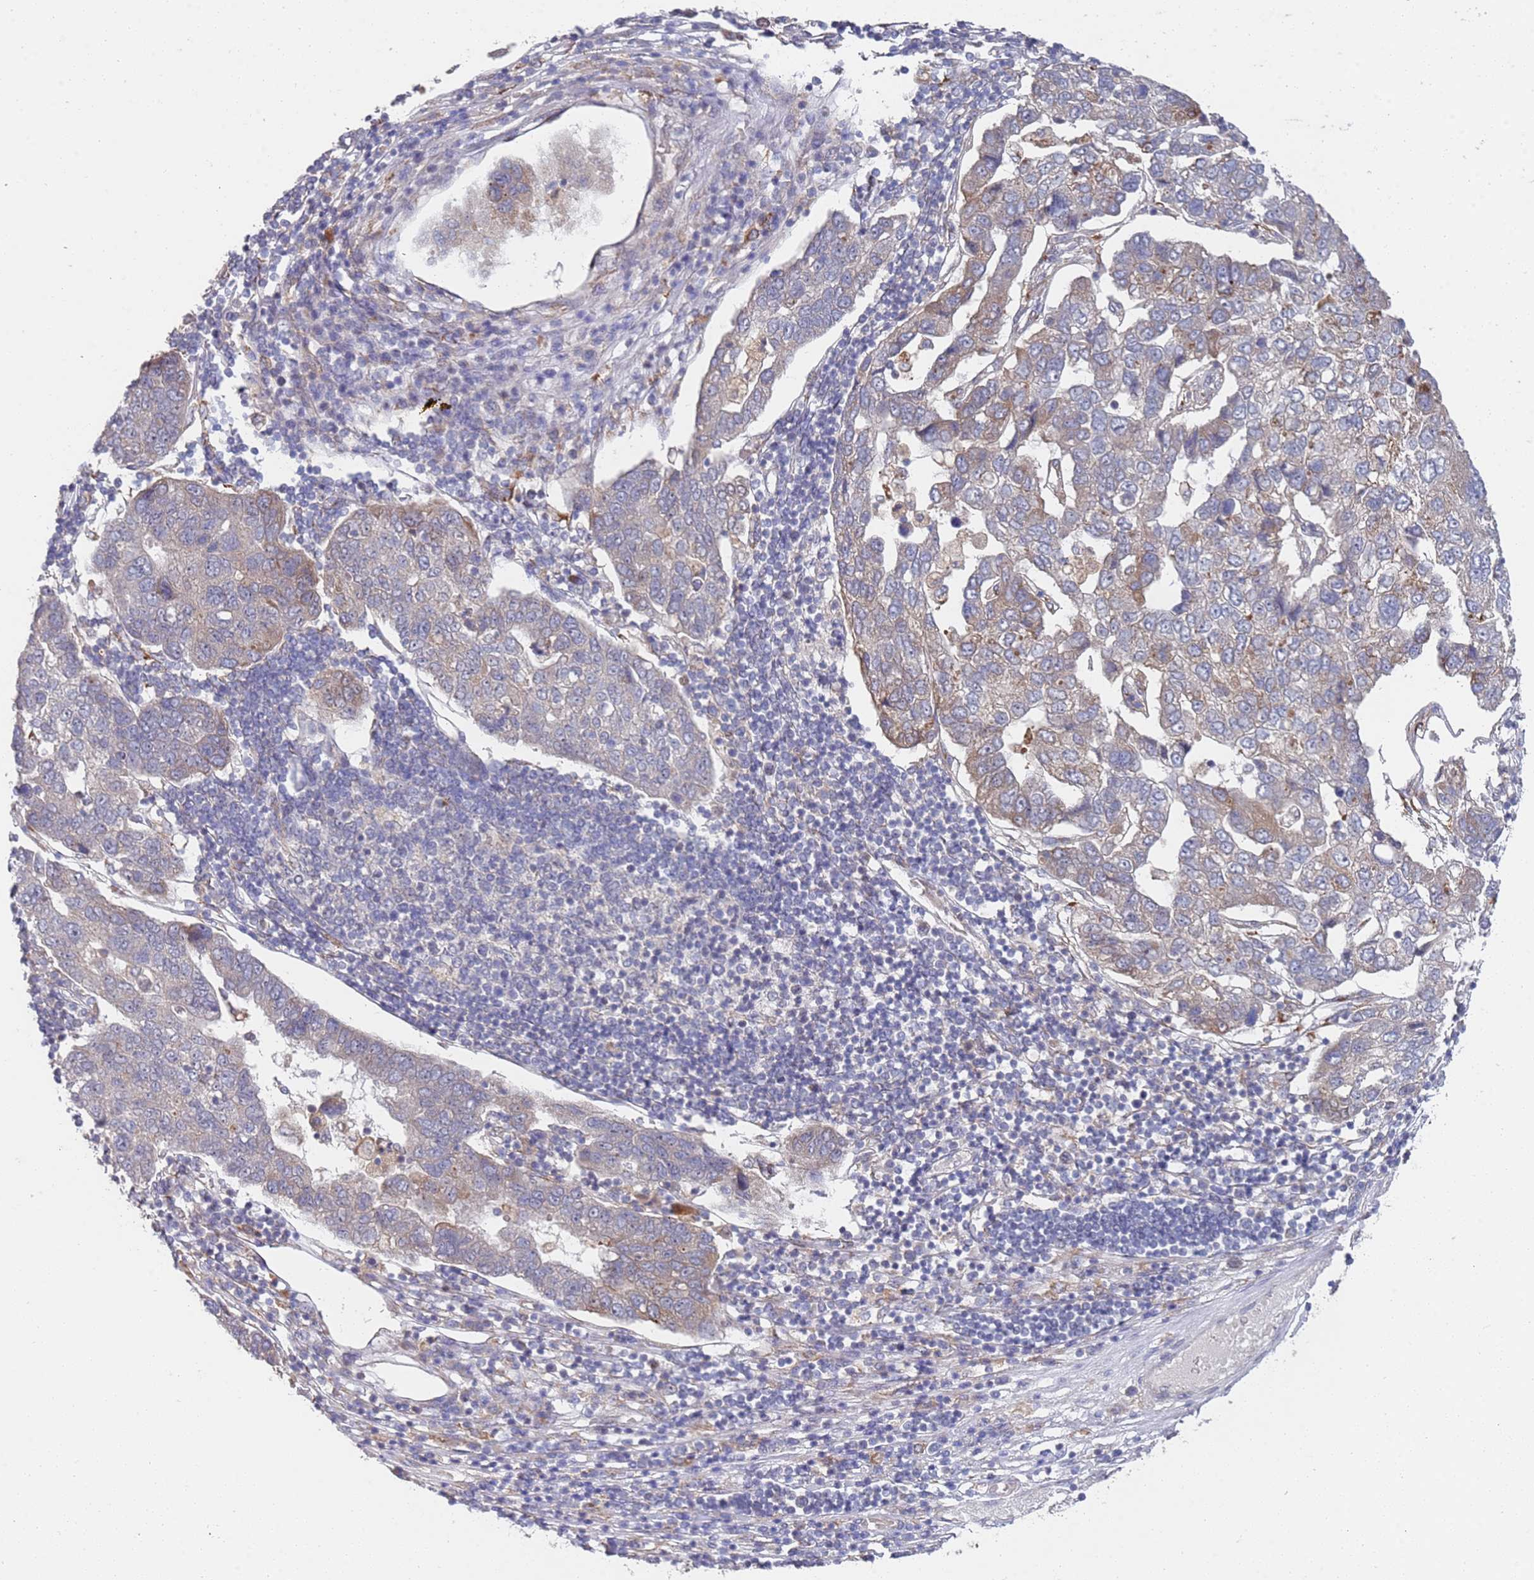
{"staining": {"intensity": "moderate", "quantity": "<25%", "location": "cytoplasmic/membranous"}, "tissue": "pancreatic cancer", "cell_type": "Tumor cells", "image_type": "cancer", "snomed": [{"axis": "morphology", "description": "Adenocarcinoma, NOS"}, {"axis": "topography", "description": "Pancreas"}], "caption": "Protein staining by IHC exhibits moderate cytoplasmic/membranous expression in about <25% of tumor cells in adenocarcinoma (pancreatic).", "gene": "VRK2", "patient": {"sex": "female", "age": 61}}